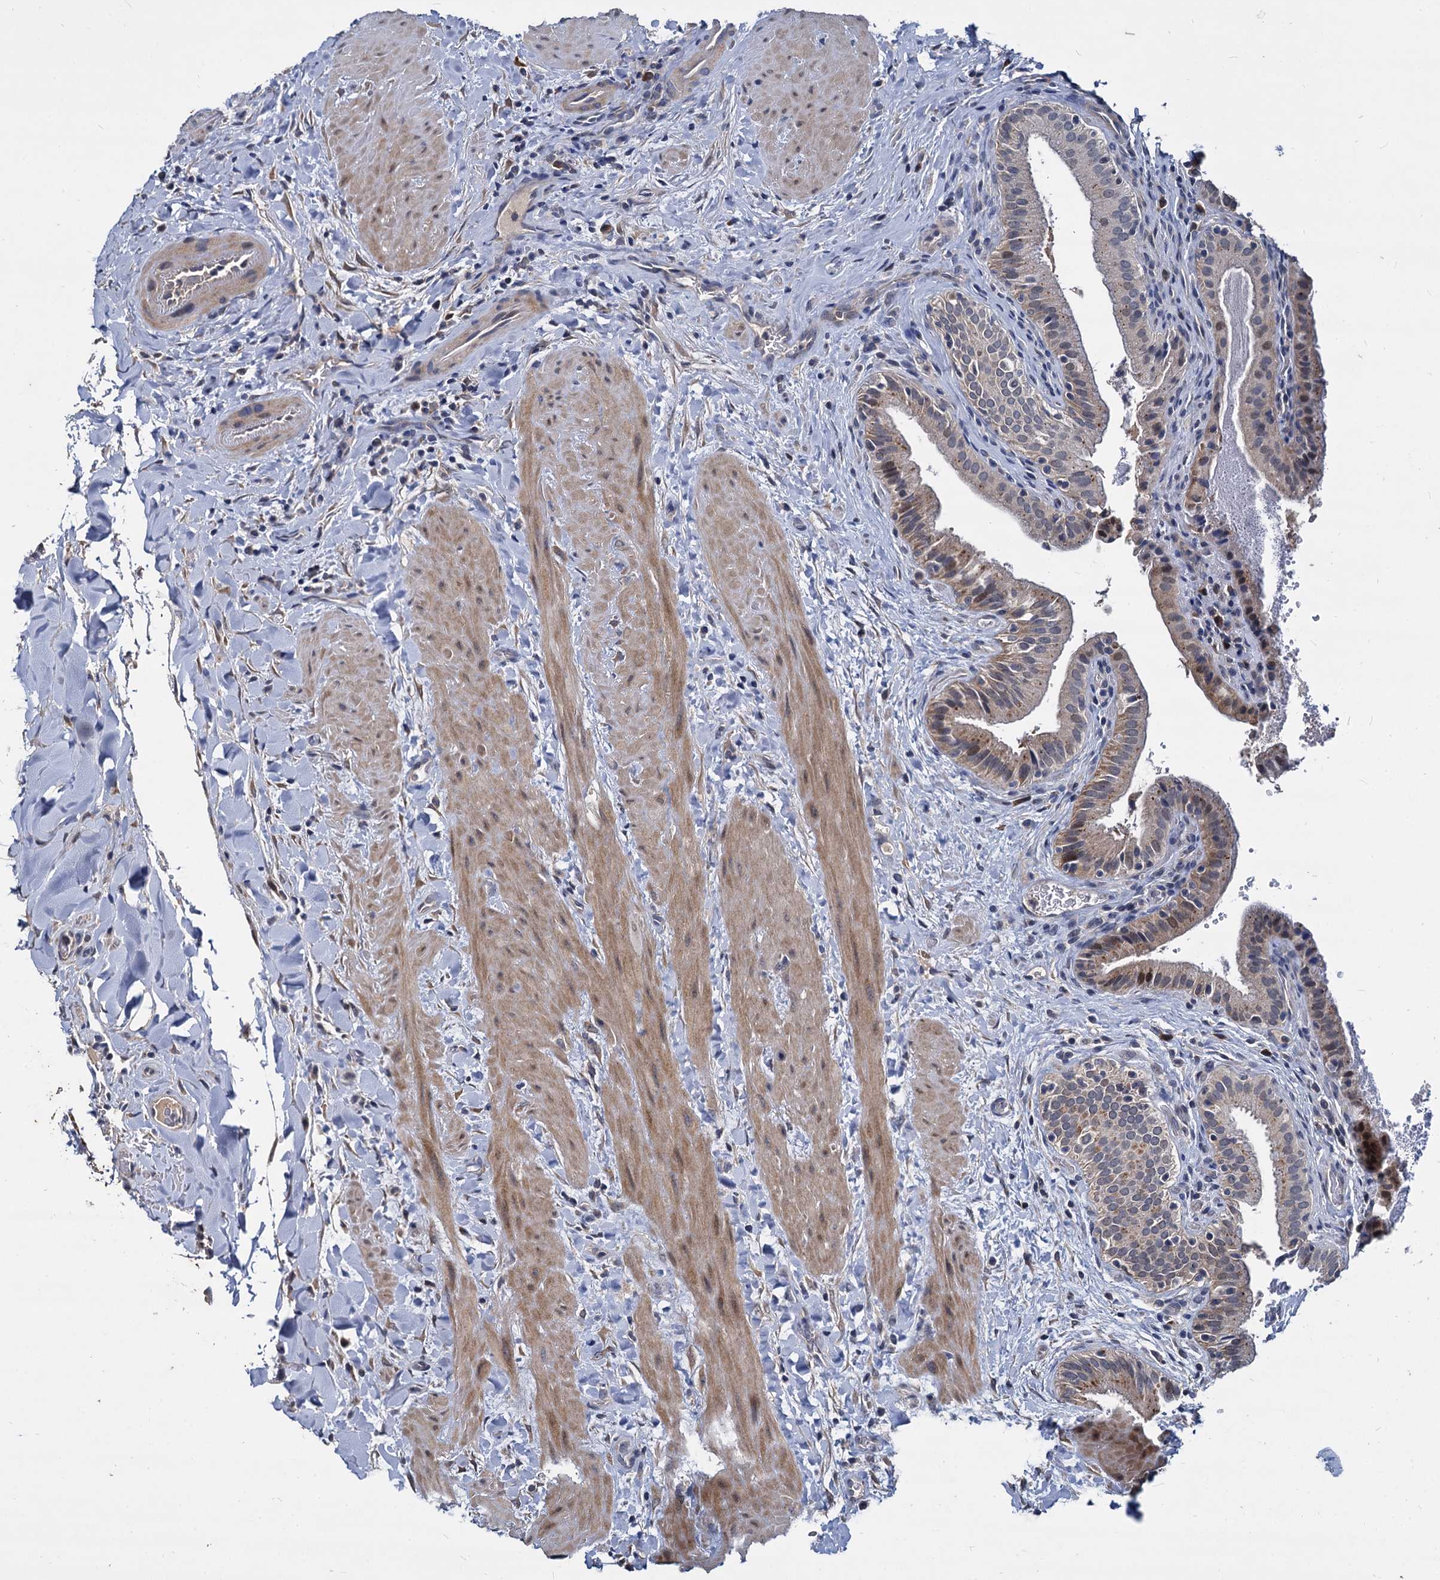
{"staining": {"intensity": "moderate", "quantity": "25%-75%", "location": "cytoplasmic/membranous,nuclear"}, "tissue": "gallbladder", "cell_type": "Glandular cells", "image_type": "normal", "snomed": [{"axis": "morphology", "description": "Normal tissue, NOS"}, {"axis": "topography", "description": "Gallbladder"}], "caption": "This image demonstrates immunohistochemistry staining of benign human gallbladder, with medium moderate cytoplasmic/membranous,nuclear staining in approximately 25%-75% of glandular cells.", "gene": "CCDC184", "patient": {"sex": "male", "age": 24}}